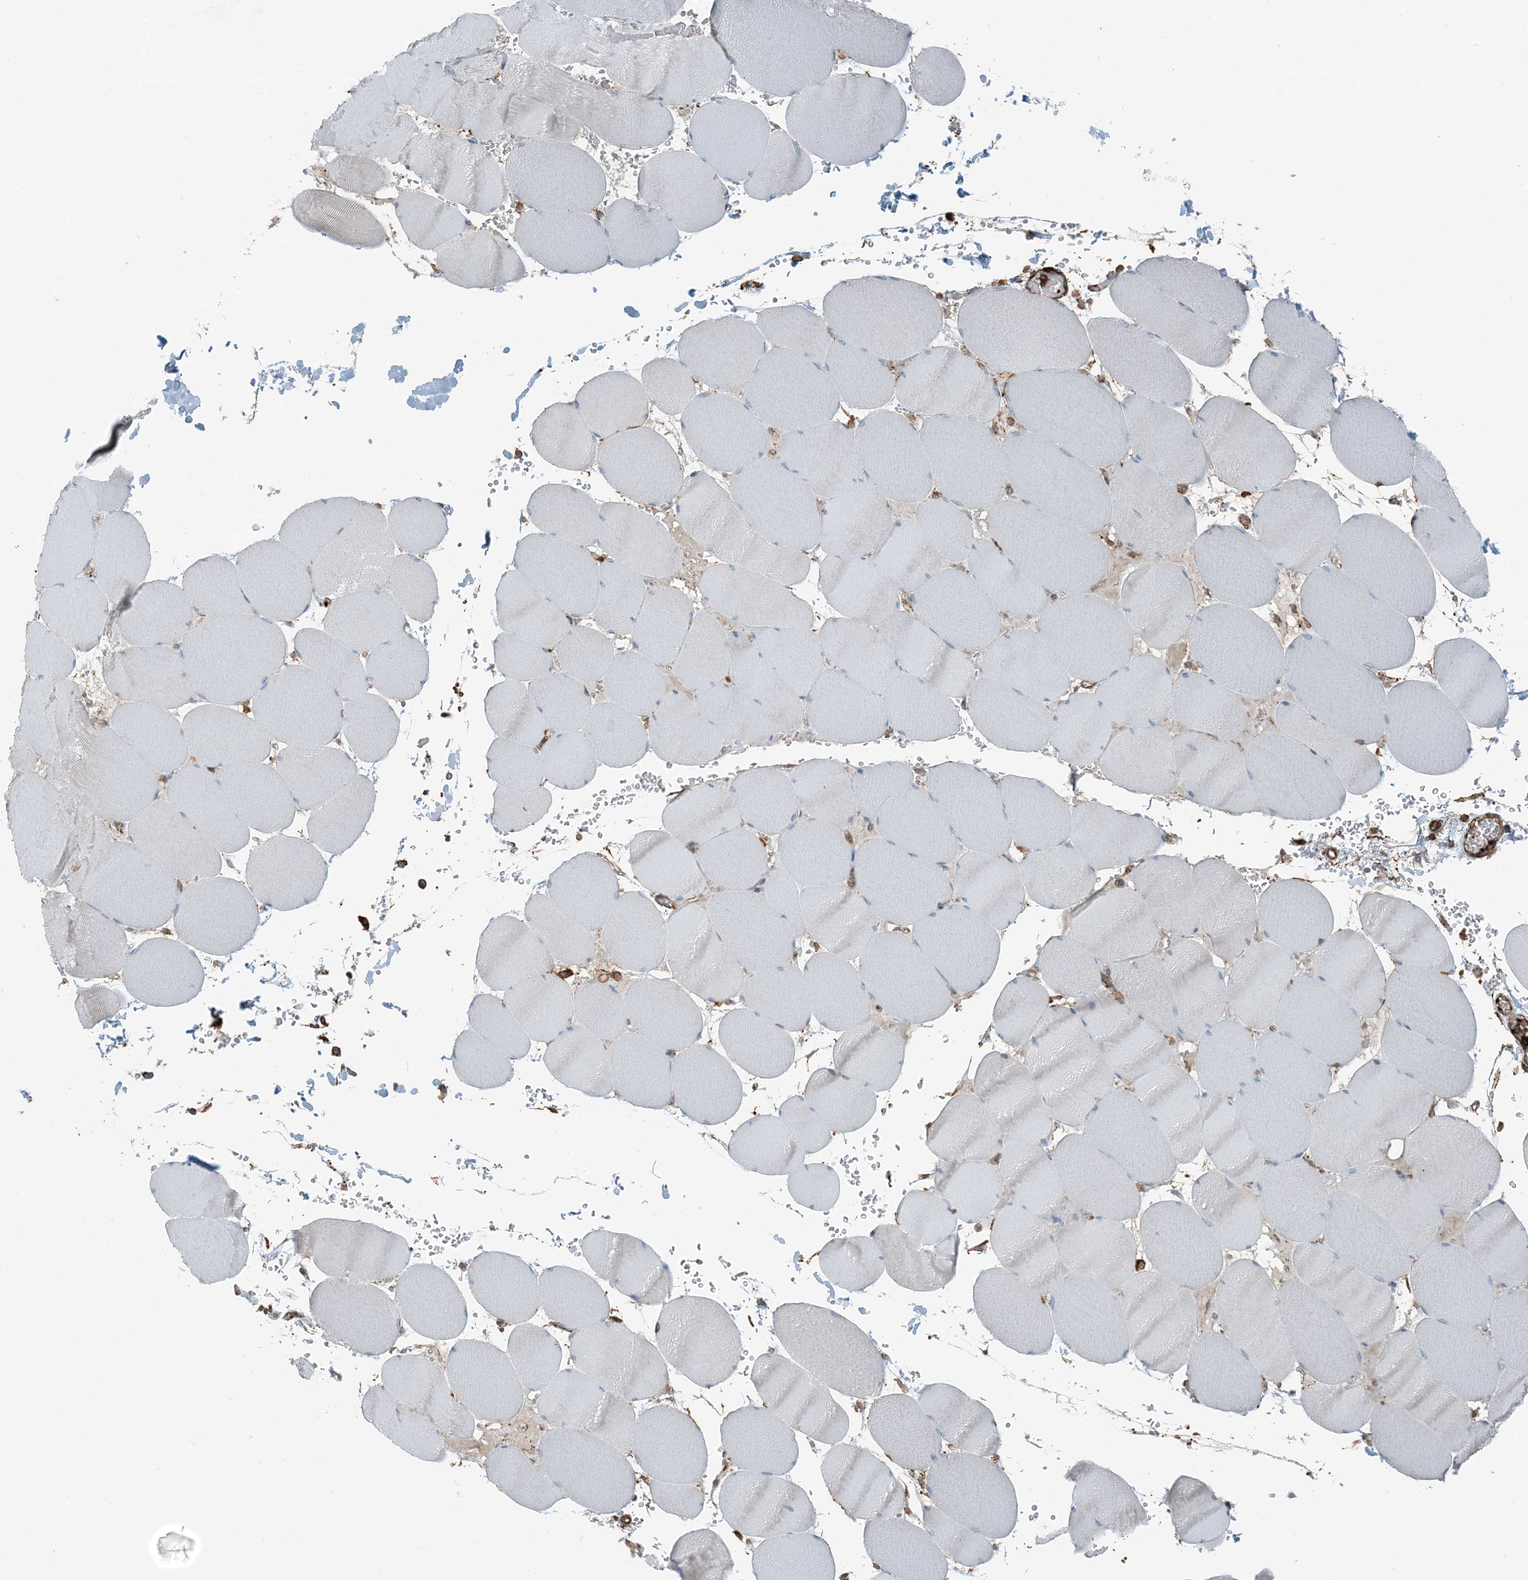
{"staining": {"intensity": "negative", "quantity": "none", "location": "none"}, "tissue": "skeletal muscle", "cell_type": "Myocytes", "image_type": "normal", "snomed": [{"axis": "morphology", "description": "Normal tissue, NOS"}, {"axis": "topography", "description": "Skeletal muscle"}, {"axis": "topography", "description": "Head-Neck"}], "caption": "Immunohistochemistry image of unremarkable skeletal muscle: skeletal muscle stained with DAB exhibits no significant protein staining in myocytes. Brightfield microscopy of IHC stained with DAB (3,3'-diaminobenzidine) (brown) and hematoxylin (blue), captured at high magnification.", "gene": "APOBEC3C", "patient": {"sex": "male", "age": 66}}